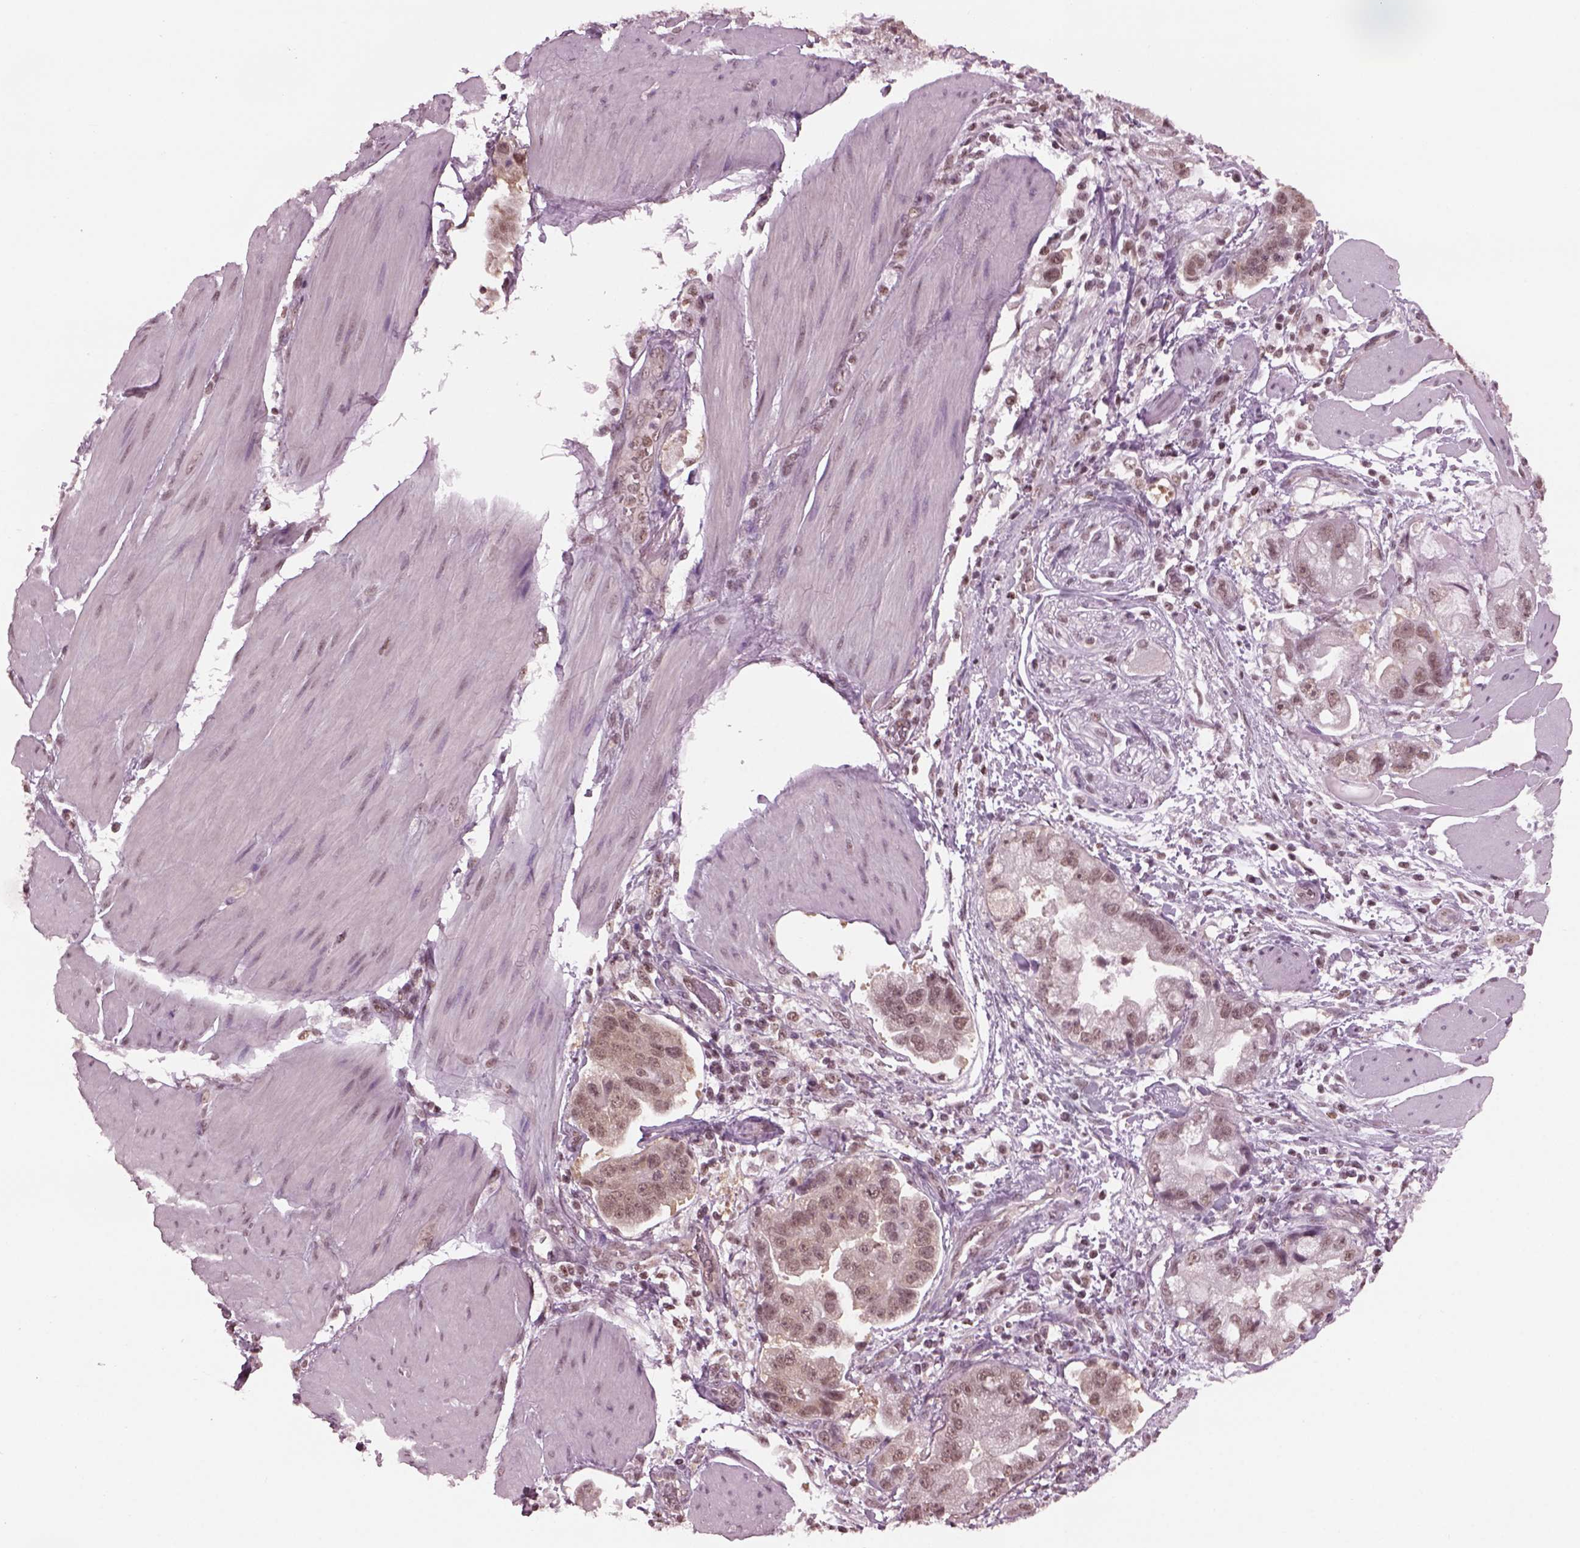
{"staining": {"intensity": "weak", "quantity": ">75%", "location": "nuclear"}, "tissue": "stomach cancer", "cell_type": "Tumor cells", "image_type": "cancer", "snomed": [{"axis": "morphology", "description": "Adenocarcinoma, NOS"}, {"axis": "topography", "description": "Stomach"}], "caption": "A photomicrograph of stomach cancer (adenocarcinoma) stained for a protein exhibits weak nuclear brown staining in tumor cells.", "gene": "RUVBL2", "patient": {"sex": "male", "age": 59}}